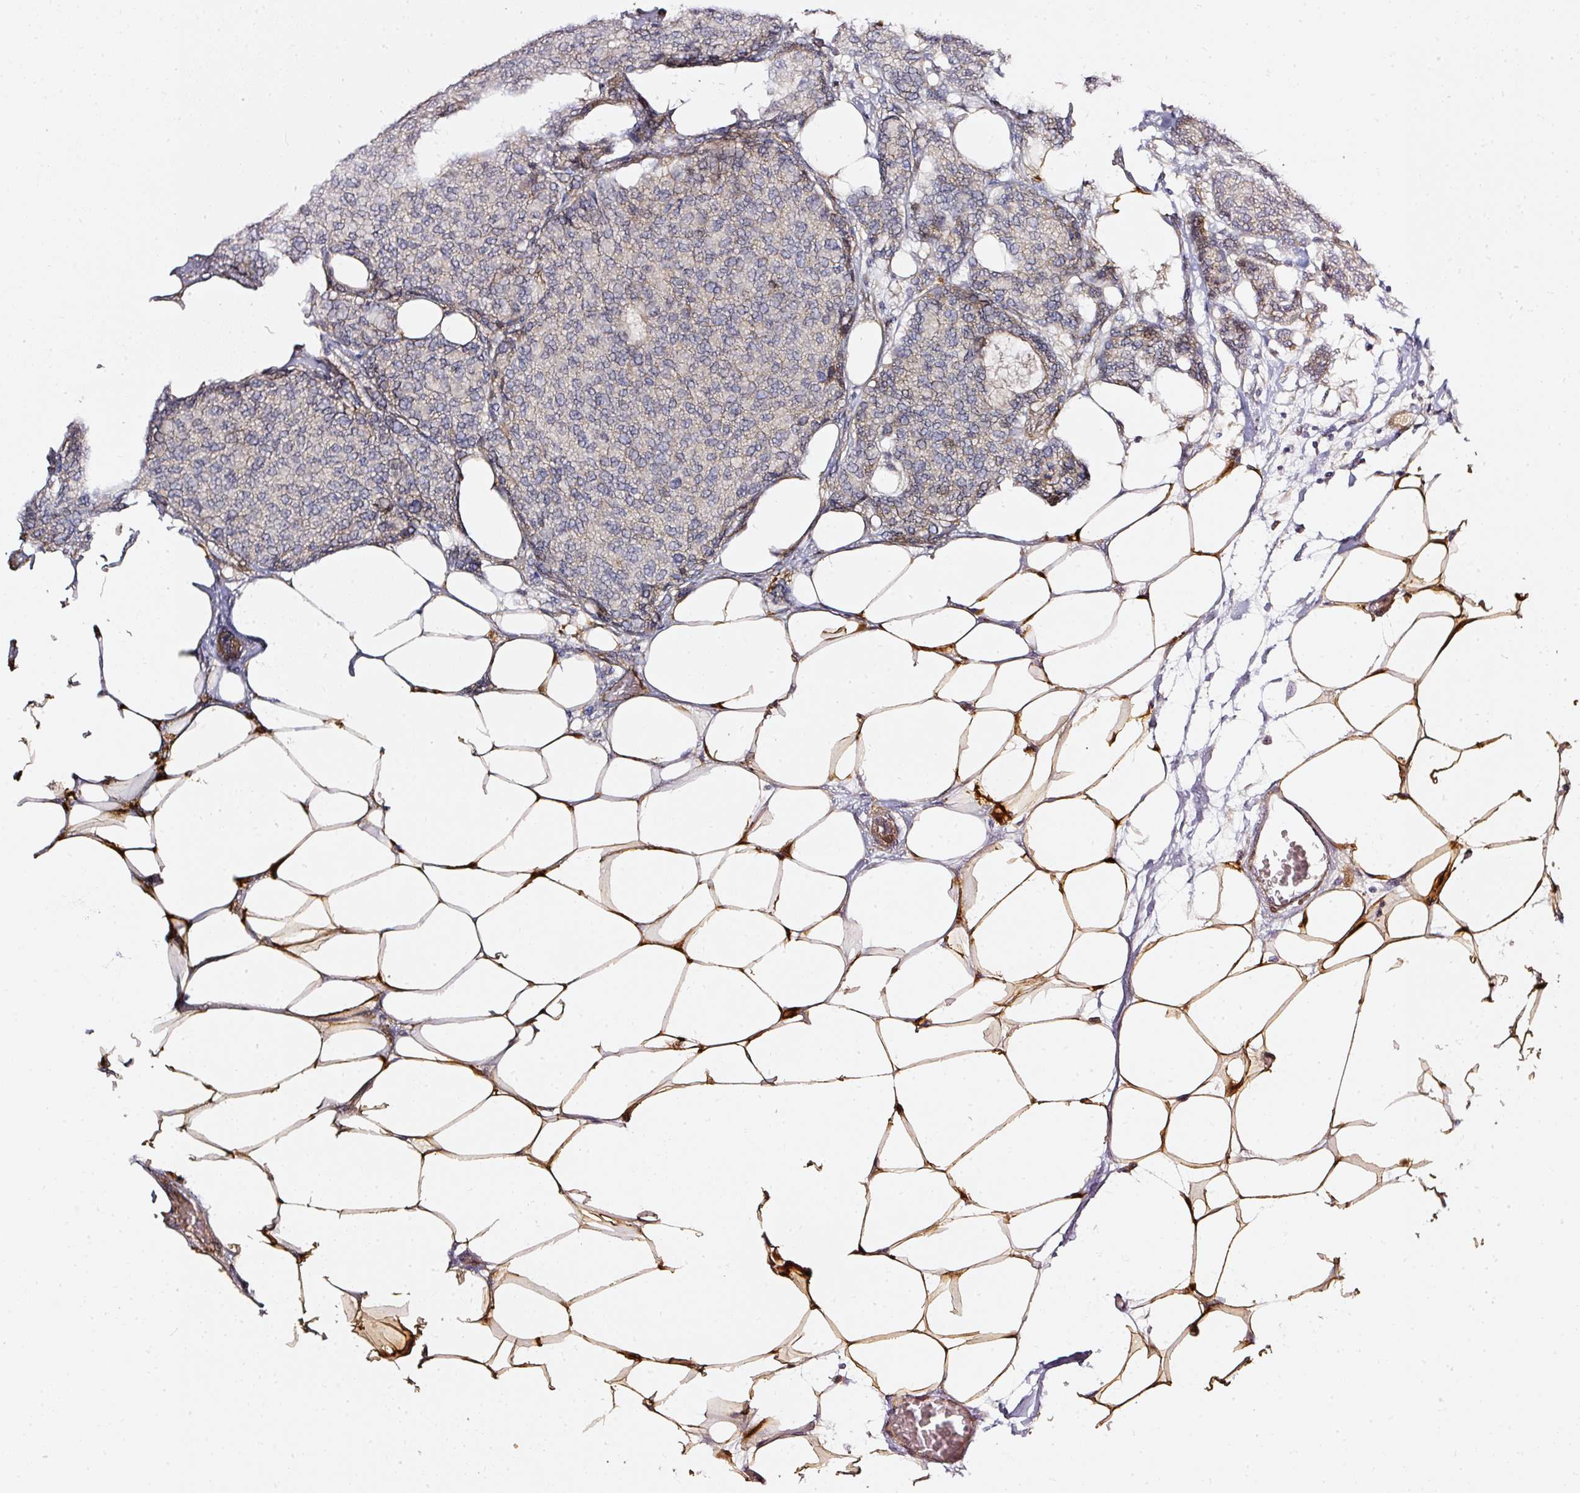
{"staining": {"intensity": "negative", "quantity": "none", "location": "none"}, "tissue": "breast cancer", "cell_type": "Tumor cells", "image_type": "cancer", "snomed": [{"axis": "morphology", "description": "Duct carcinoma"}, {"axis": "topography", "description": "Breast"}], "caption": "DAB (3,3'-diaminobenzidine) immunohistochemical staining of breast cancer displays no significant positivity in tumor cells.", "gene": "TOGARAM1", "patient": {"sex": "female", "age": 75}}